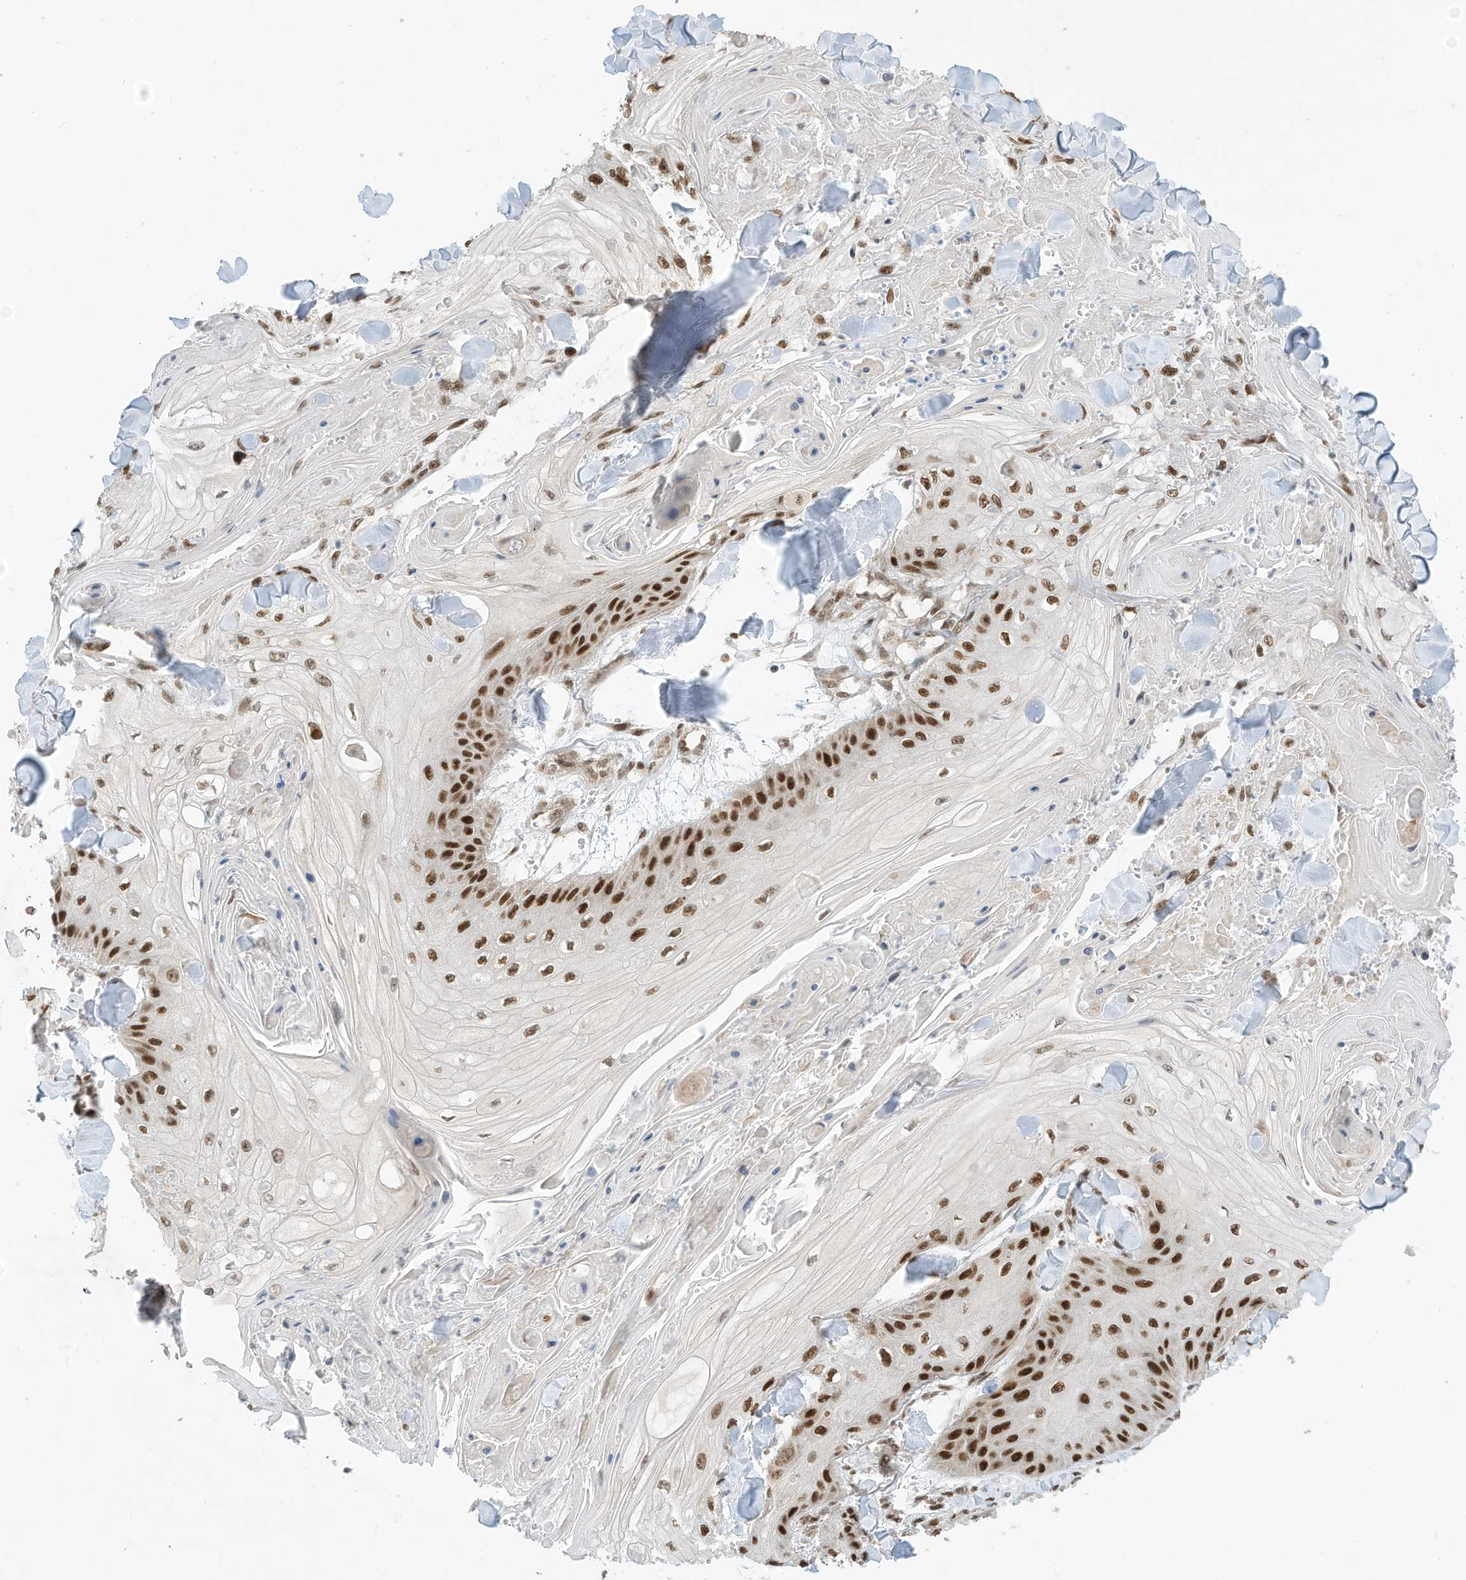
{"staining": {"intensity": "strong", "quantity": "25%-75%", "location": "nuclear"}, "tissue": "skin cancer", "cell_type": "Tumor cells", "image_type": "cancer", "snomed": [{"axis": "morphology", "description": "Squamous cell carcinoma, NOS"}, {"axis": "topography", "description": "Skin"}], "caption": "Human skin squamous cell carcinoma stained for a protein (brown) exhibits strong nuclear positive staining in approximately 25%-75% of tumor cells.", "gene": "AURKAIP1", "patient": {"sex": "male", "age": 74}}